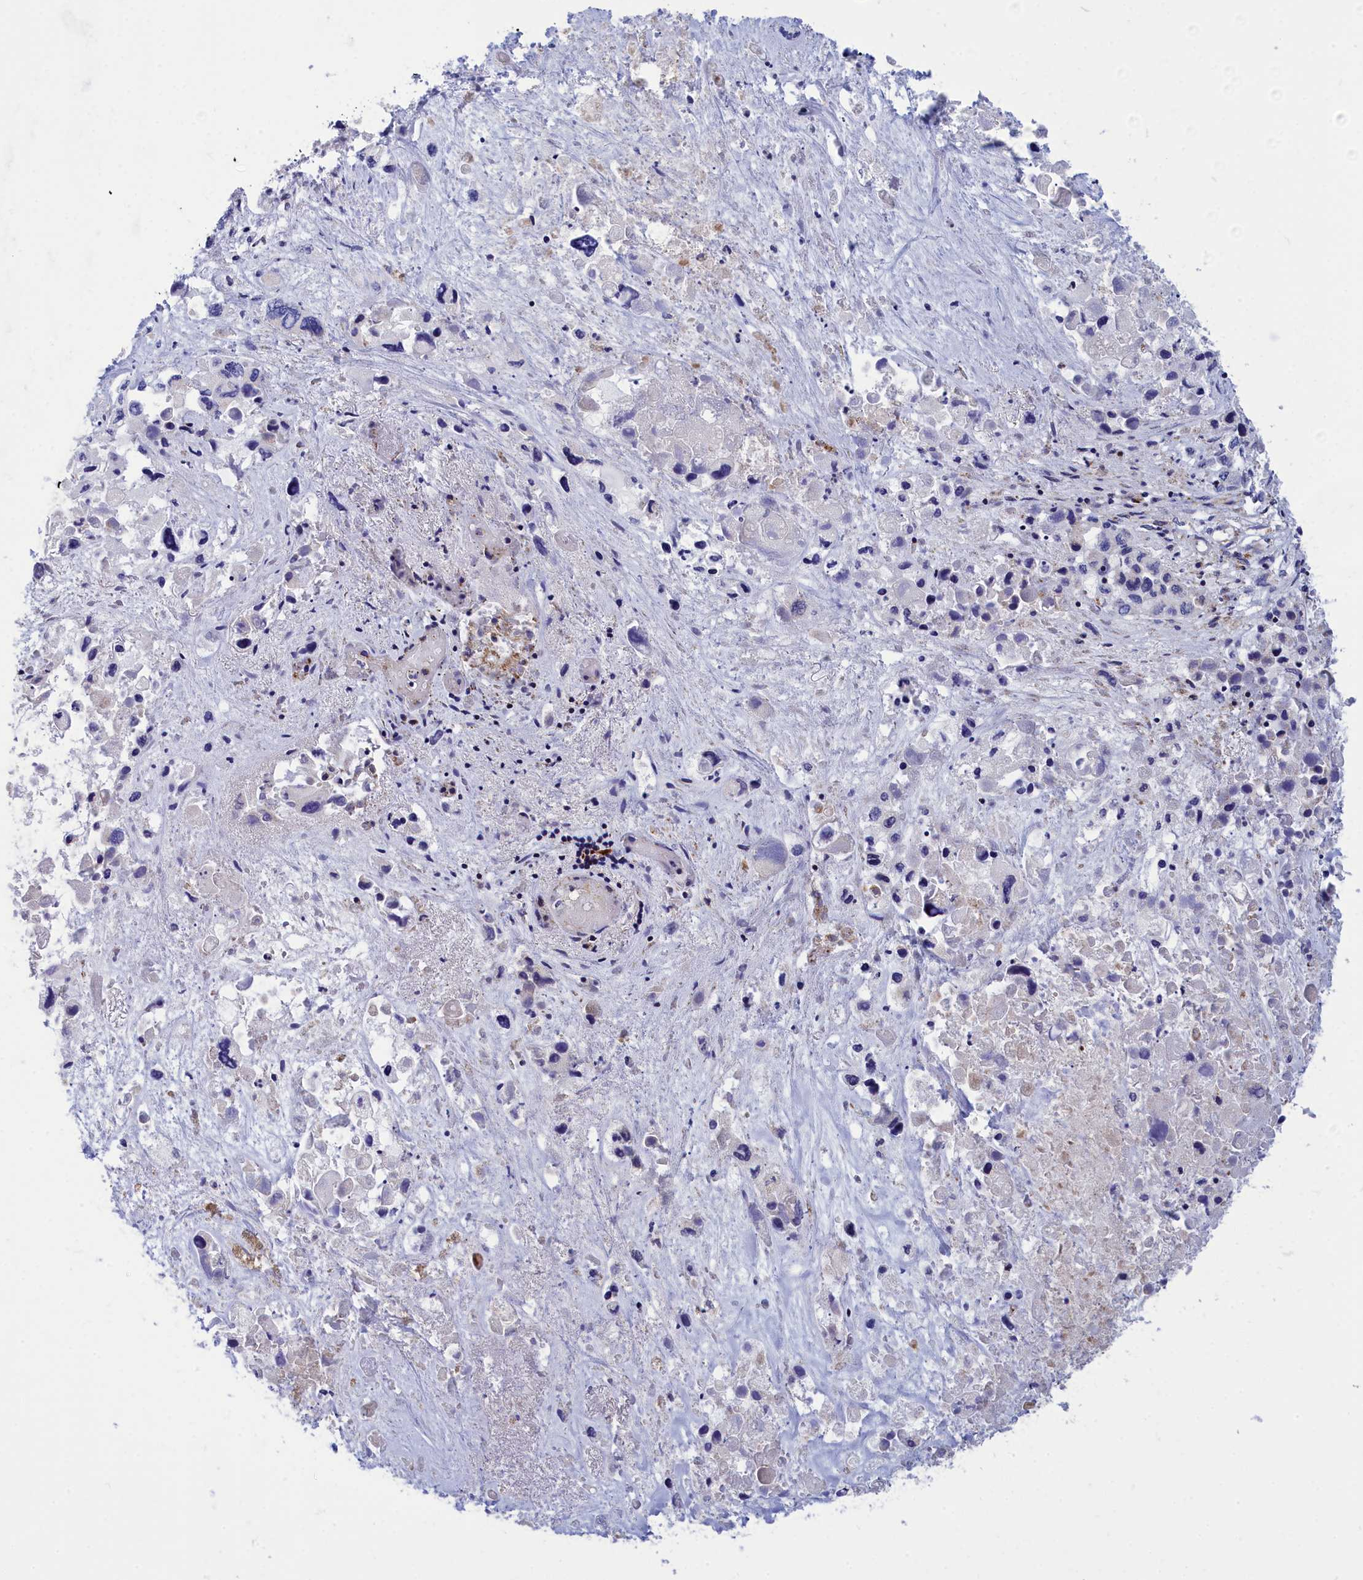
{"staining": {"intensity": "negative", "quantity": "none", "location": "none"}, "tissue": "pancreatic cancer", "cell_type": "Tumor cells", "image_type": "cancer", "snomed": [{"axis": "morphology", "description": "Adenocarcinoma, NOS"}, {"axis": "topography", "description": "Pancreas"}], "caption": "High magnification brightfield microscopy of pancreatic cancer stained with DAB (3,3'-diaminobenzidine) (brown) and counterstained with hematoxylin (blue): tumor cells show no significant staining.", "gene": "CCRL2", "patient": {"sex": "male", "age": 92}}